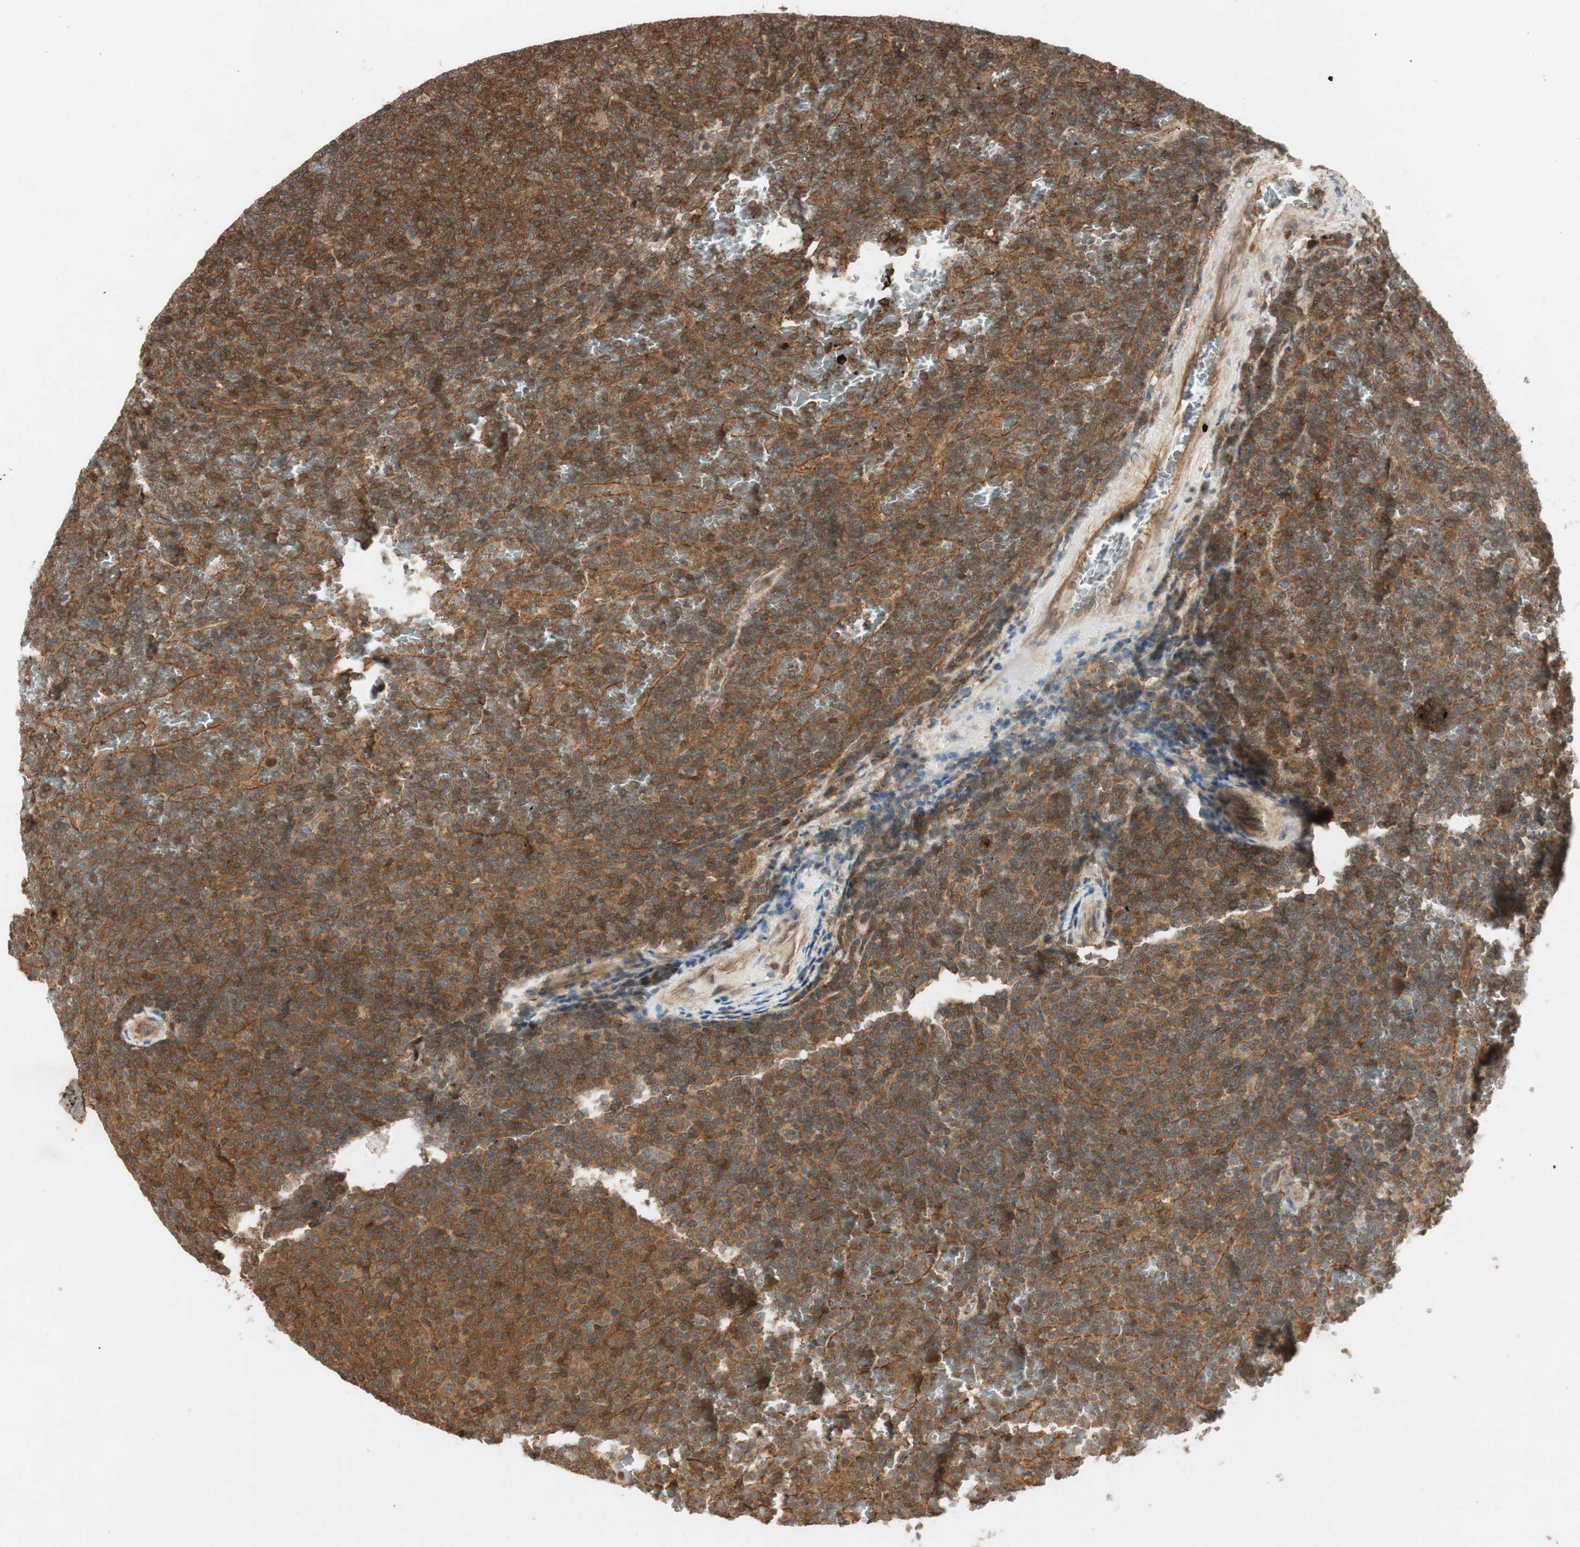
{"staining": {"intensity": "strong", "quantity": ">75%", "location": "cytoplasmic/membranous"}, "tissue": "lymphoma", "cell_type": "Tumor cells", "image_type": "cancer", "snomed": [{"axis": "morphology", "description": "Malignant lymphoma, non-Hodgkin's type, Low grade"}, {"axis": "topography", "description": "Spleen"}], "caption": "Malignant lymphoma, non-Hodgkin's type (low-grade) stained with a brown dye demonstrates strong cytoplasmic/membranous positive staining in approximately >75% of tumor cells.", "gene": "EPHA8", "patient": {"sex": "female", "age": 77}}